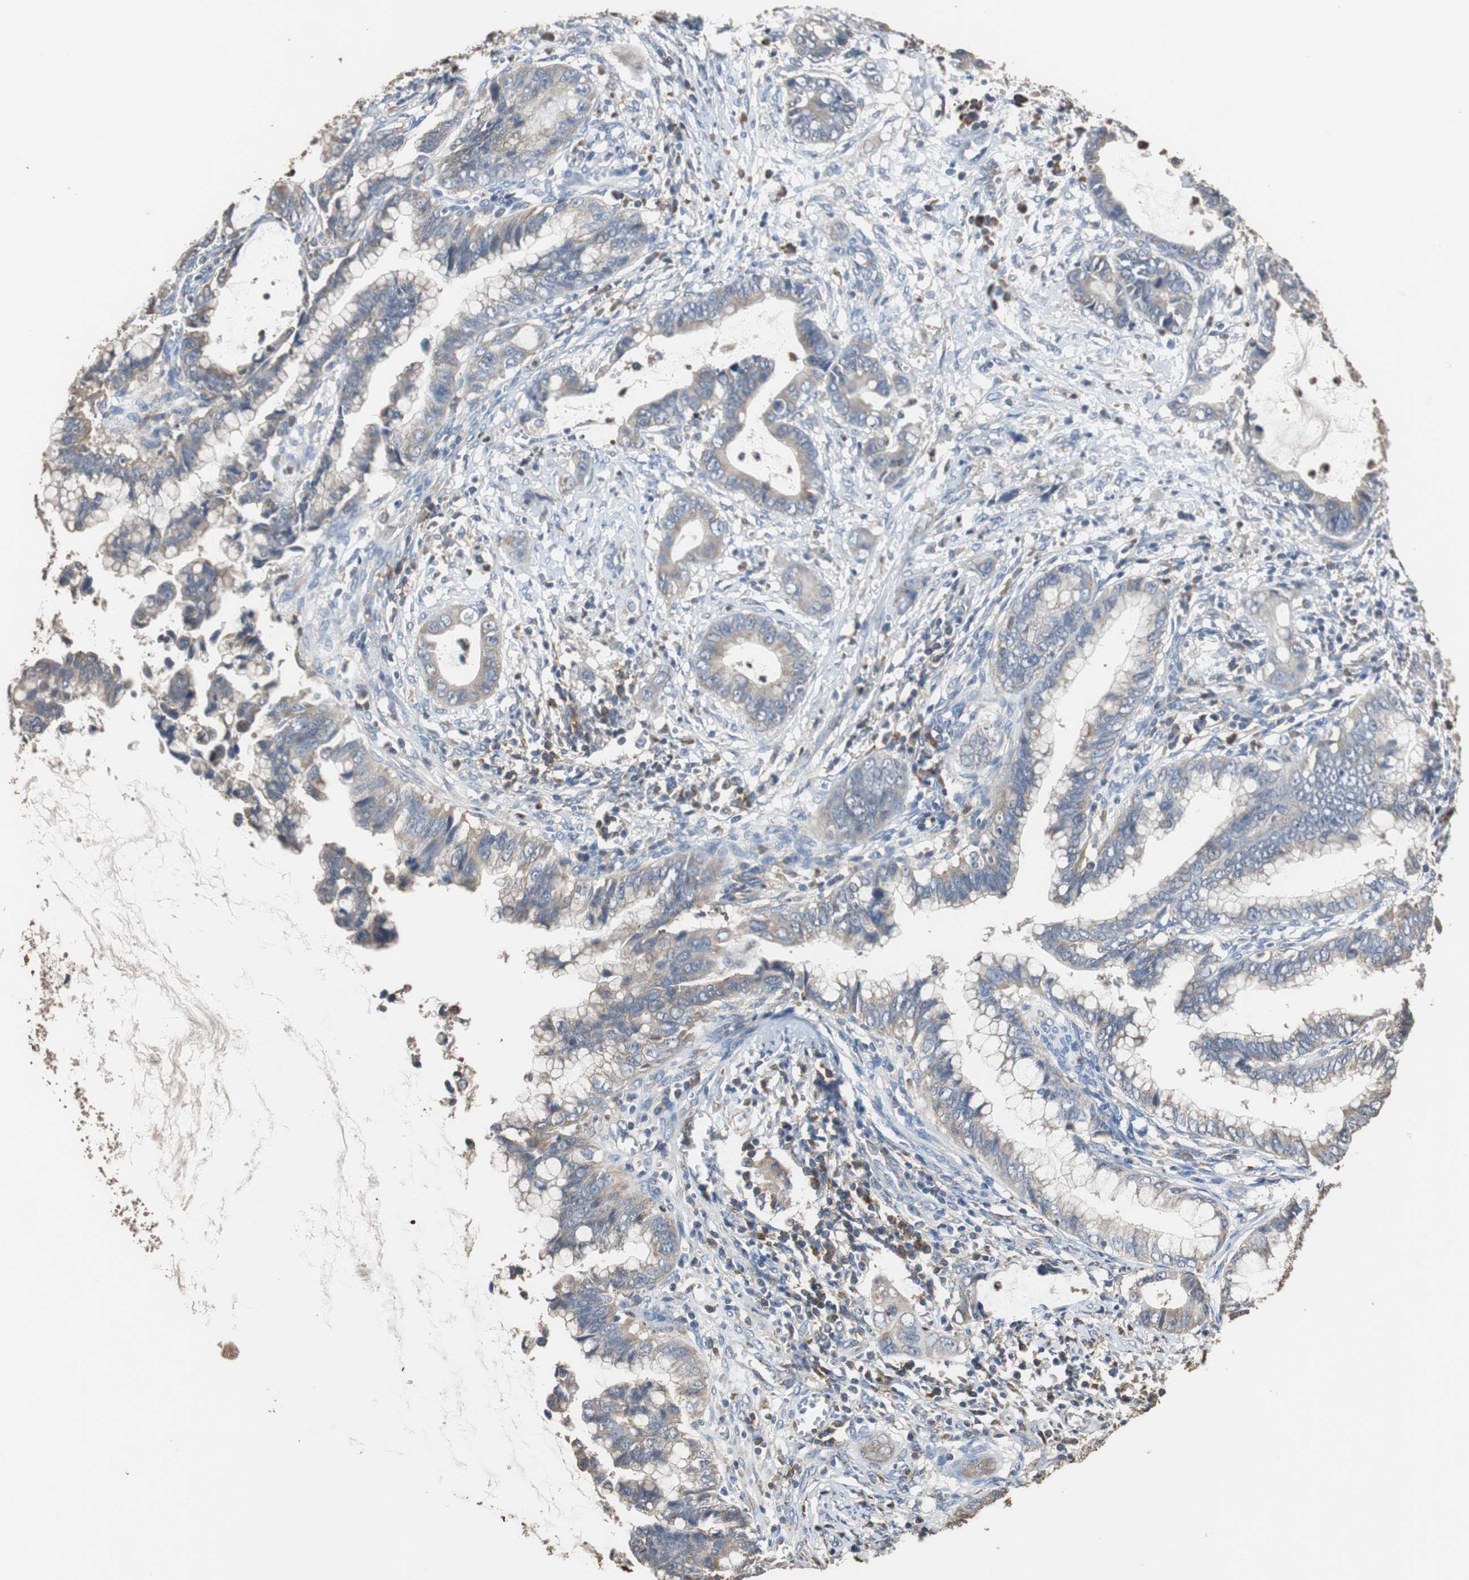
{"staining": {"intensity": "weak", "quantity": ">75%", "location": "cytoplasmic/membranous"}, "tissue": "cervical cancer", "cell_type": "Tumor cells", "image_type": "cancer", "snomed": [{"axis": "morphology", "description": "Adenocarcinoma, NOS"}, {"axis": "topography", "description": "Cervix"}], "caption": "Cervical cancer stained with a protein marker displays weak staining in tumor cells.", "gene": "SCIMP", "patient": {"sex": "female", "age": 44}}